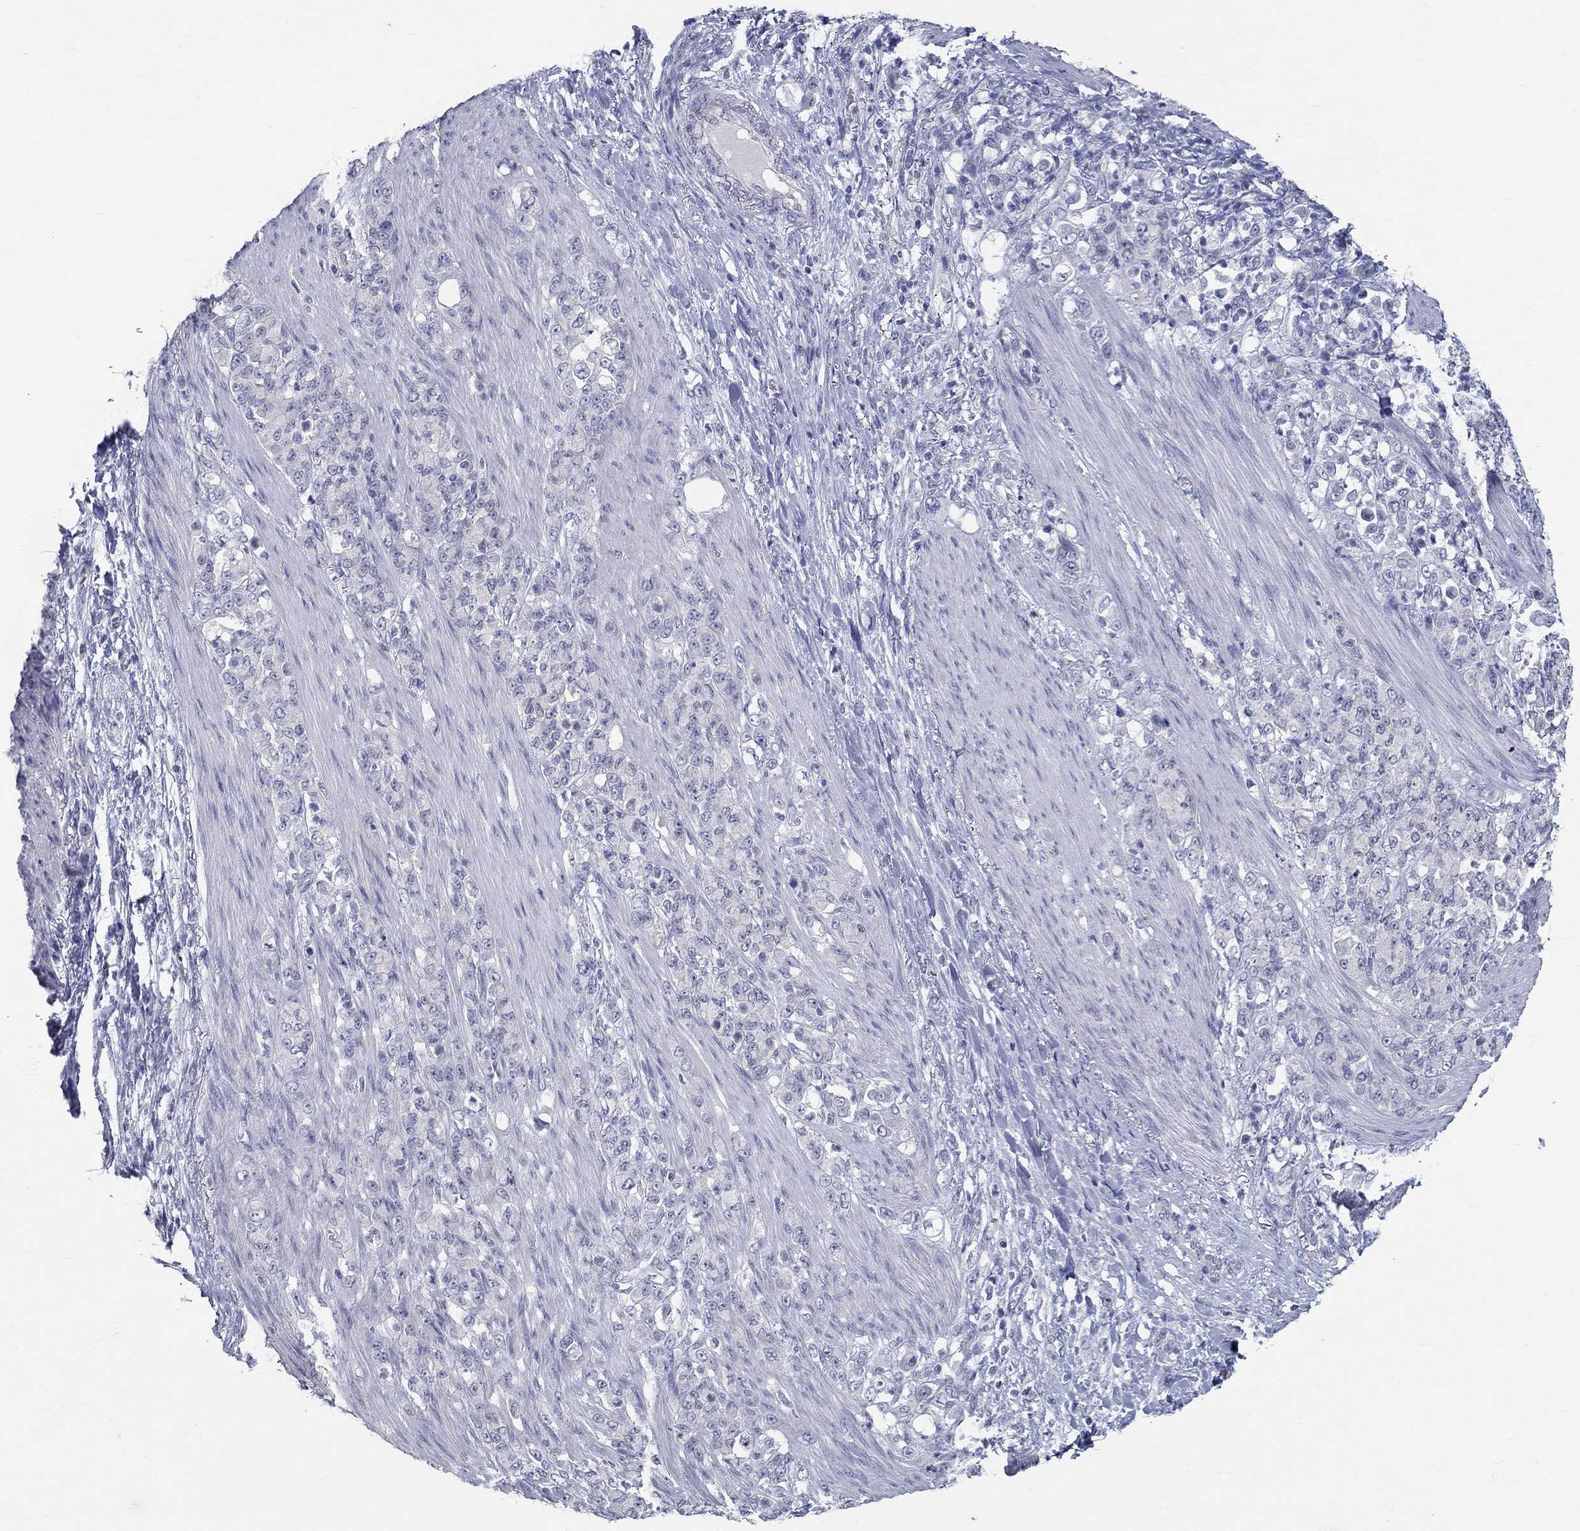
{"staining": {"intensity": "negative", "quantity": "none", "location": "none"}, "tissue": "stomach cancer", "cell_type": "Tumor cells", "image_type": "cancer", "snomed": [{"axis": "morphology", "description": "Adenocarcinoma, NOS"}, {"axis": "topography", "description": "Stomach"}], "caption": "Histopathology image shows no protein staining in tumor cells of adenocarcinoma (stomach) tissue. The staining is performed using DAB (3,3'-diaminobenzidine) brown chromogen with nuclei counter-stained in using hematoxylin.", "gene": "GUCA1A", "patient": {"sex": "female", "age": 79}}